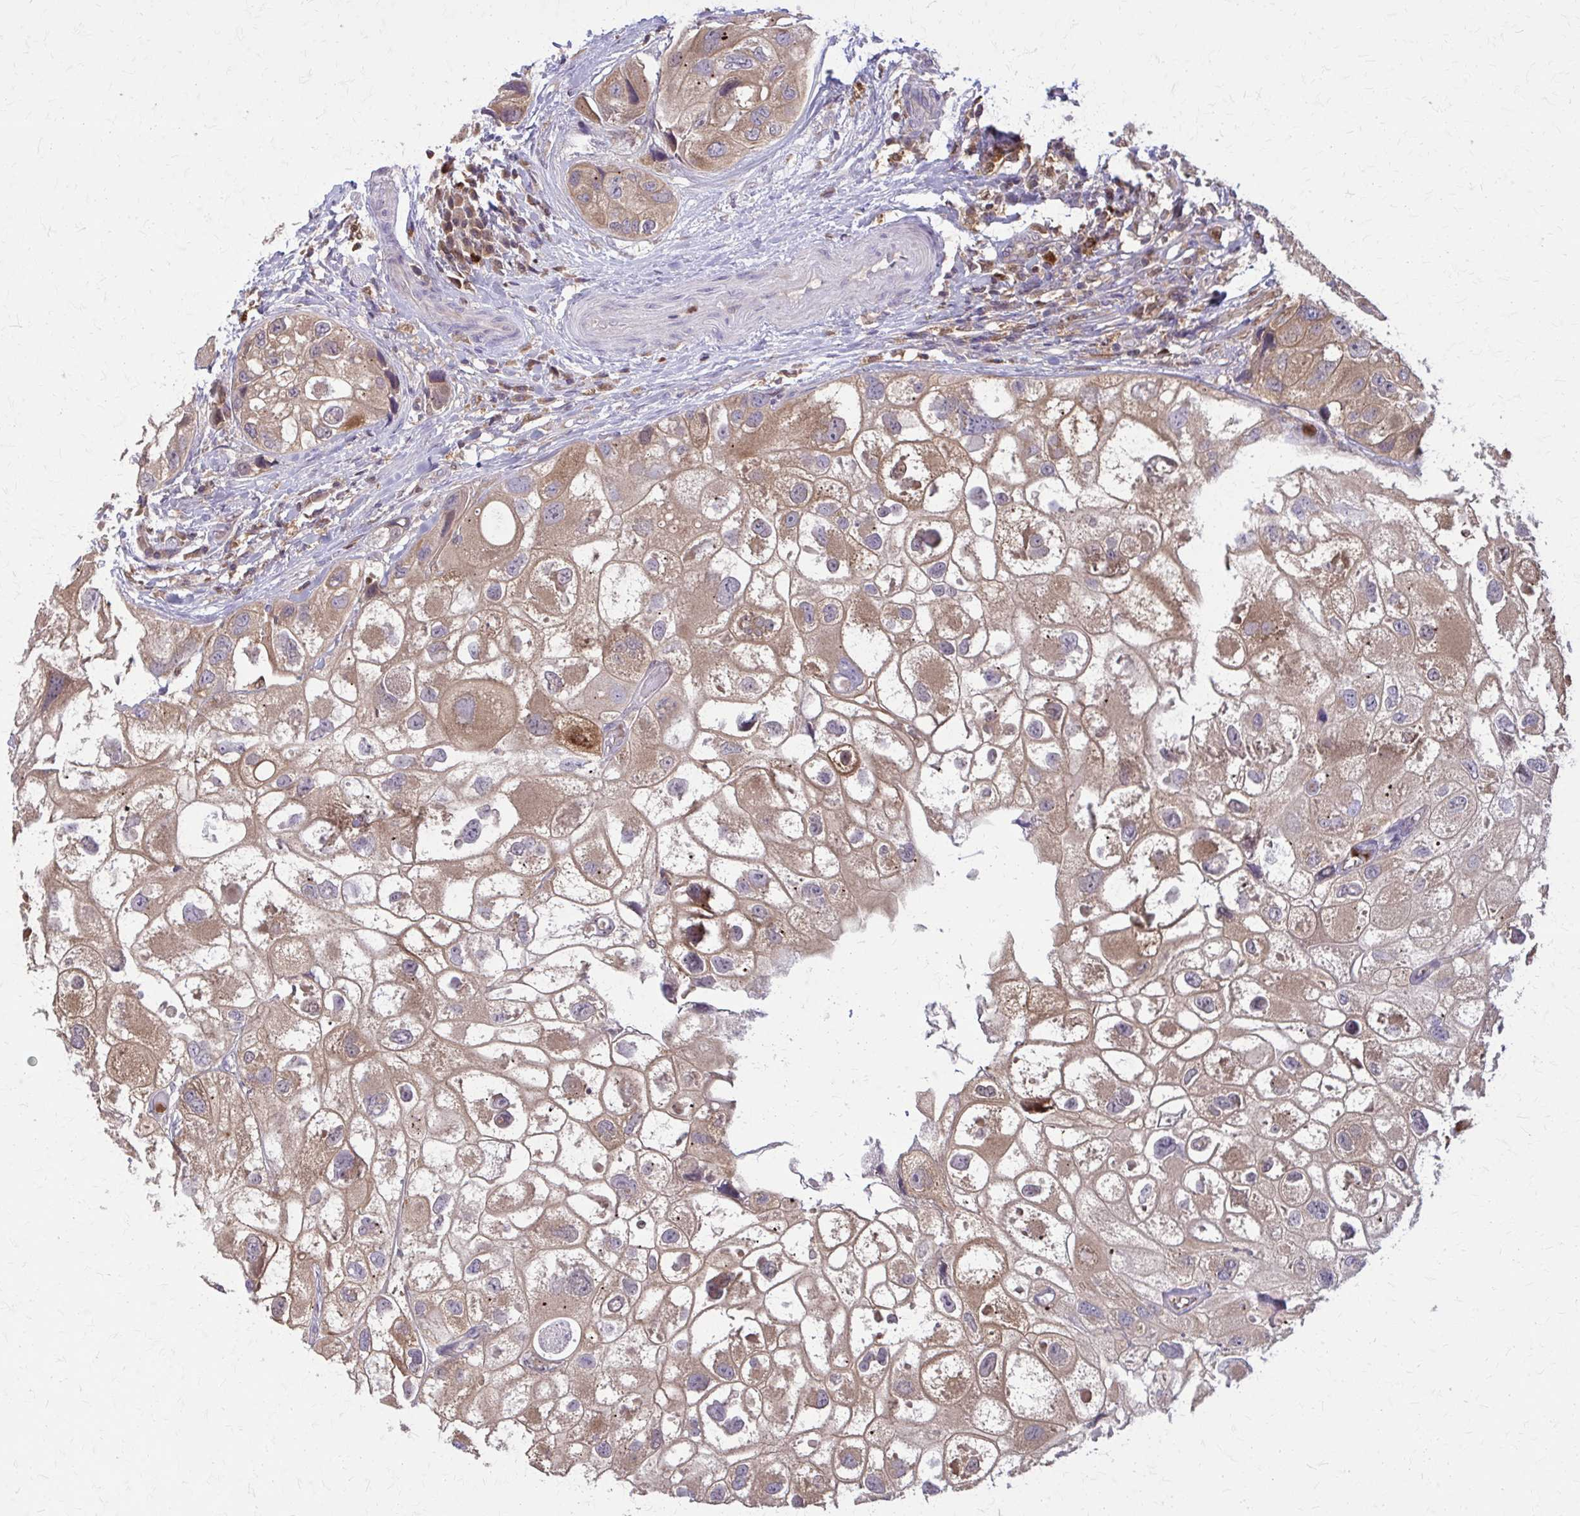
{"staining": {"intensity": "moderate", "quantity": "25%-75%", "location": "cytoplasmic/membranous"}, "tissue": "urothelial cancer", "cell_type": "Tumor cells", "image_type": "cancer", "snomed": [{"axis": "morphology", "description": "Urothelial carcinoma, High grade"}, {"axis": "topography", "description": "Urinary bladder"}], "caption": "High-grade urothelial carcinoma stained with a brown dye reveals moderate cytoplasmic/membranous positive positivity in about 25%-75% of tumor cells.", "gene": "NRBF2", "patient": {"sex": "female", "age": 64}}